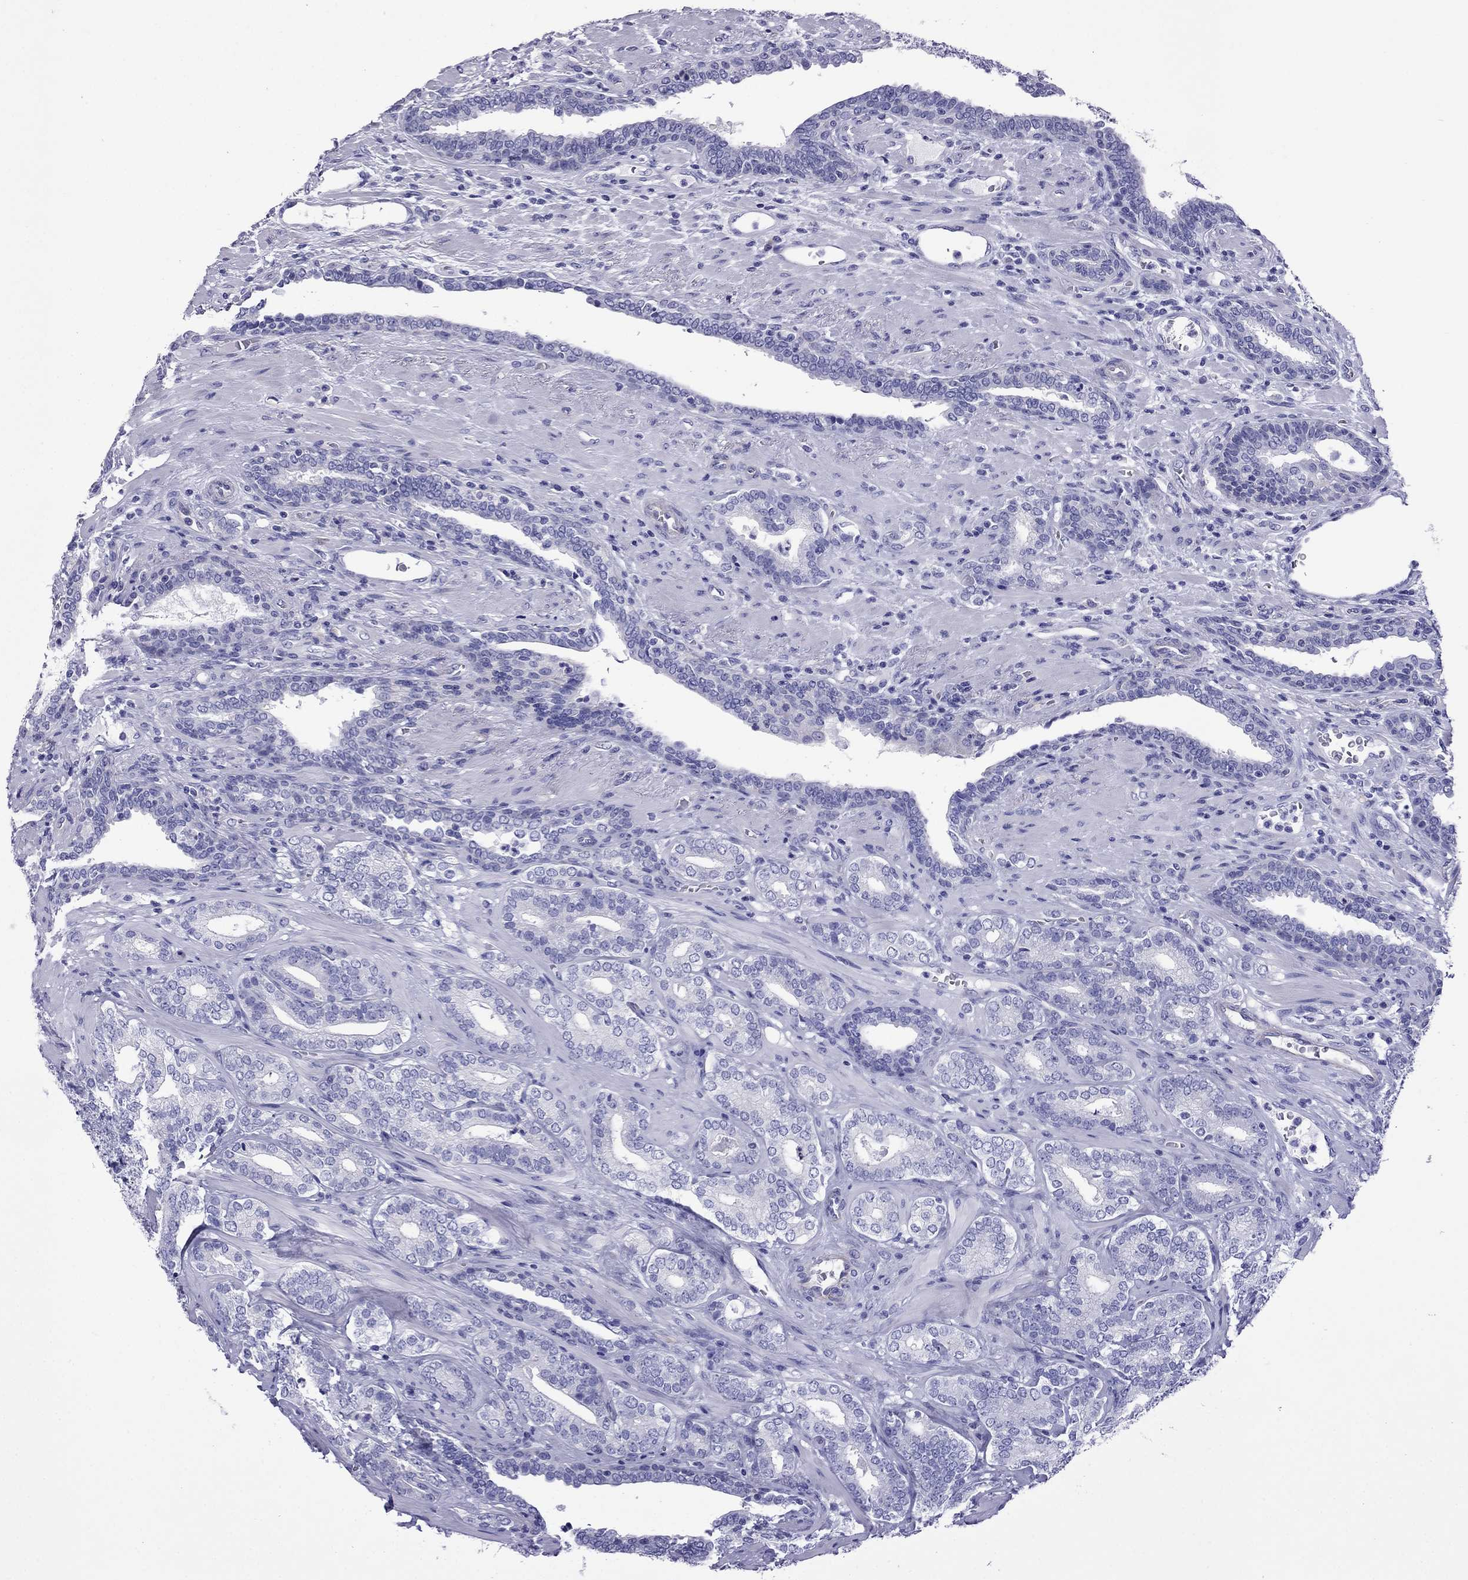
{"staining": {"intensity": "negative", "quantity": "none", "location": "none"}, "tissue": "prostate cancer", "cell_type": "Tumor cells", "image_type": "cancer", "snomed": [{"axis": "morphology", "description": "Adenocarcinoma, Low grade"}, {"axis": "topography", "description": "Prostate"}], "caption": "Tumor cells show no significant positivity in prostate cancer (adenocarcinoma (low-grade)).", "gene": "MYL11", "patient": {"sex": "male", "age": 61}}